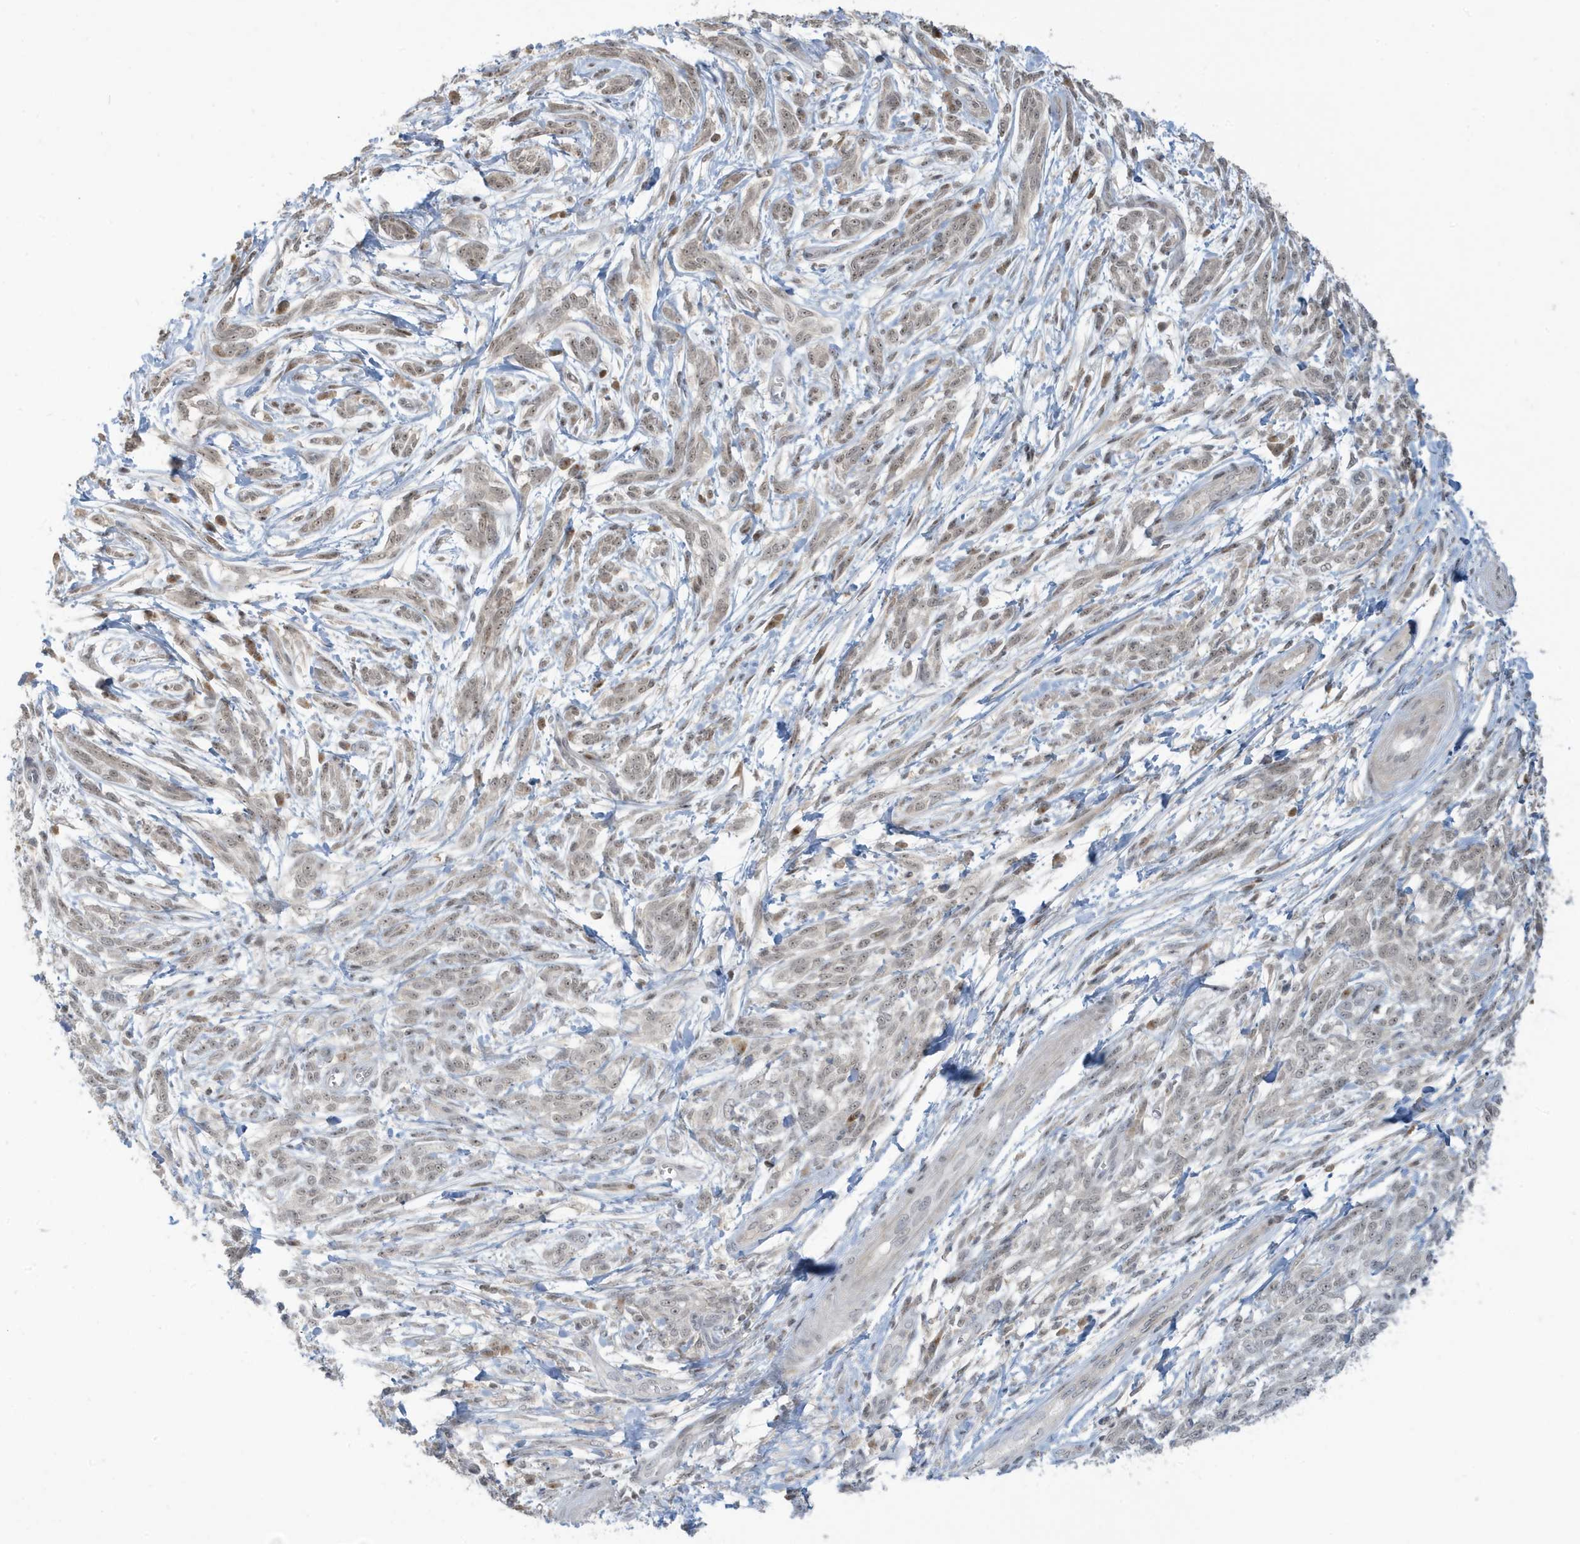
{"staining": {"intensity": "weak", "quantity": "25%-75%", "location": "cytoplasmic/membranous,nuclear"}, "tissue": "melanoma", "cell_type": "Tumor cells", "image_type": "cancer", "snomed": [{"axis": "morphology", "description": "Malignant melanoma, NOS"}, {"axis": "topography", "description": "Skin"}], "caption": "Immunohistochemical staining of malignant melanoma exhibits low levels of weak cytoplasmic/membranous and nuclear protein expression in approximately 25%-75% of tumor cells. The protein is stained brown, and the nuclei are stained in blue (DAB IHC with brightfield microscopy, high magnification).", "gene": "PRRT3", "patient": {"sex": "male", "age": 49}}